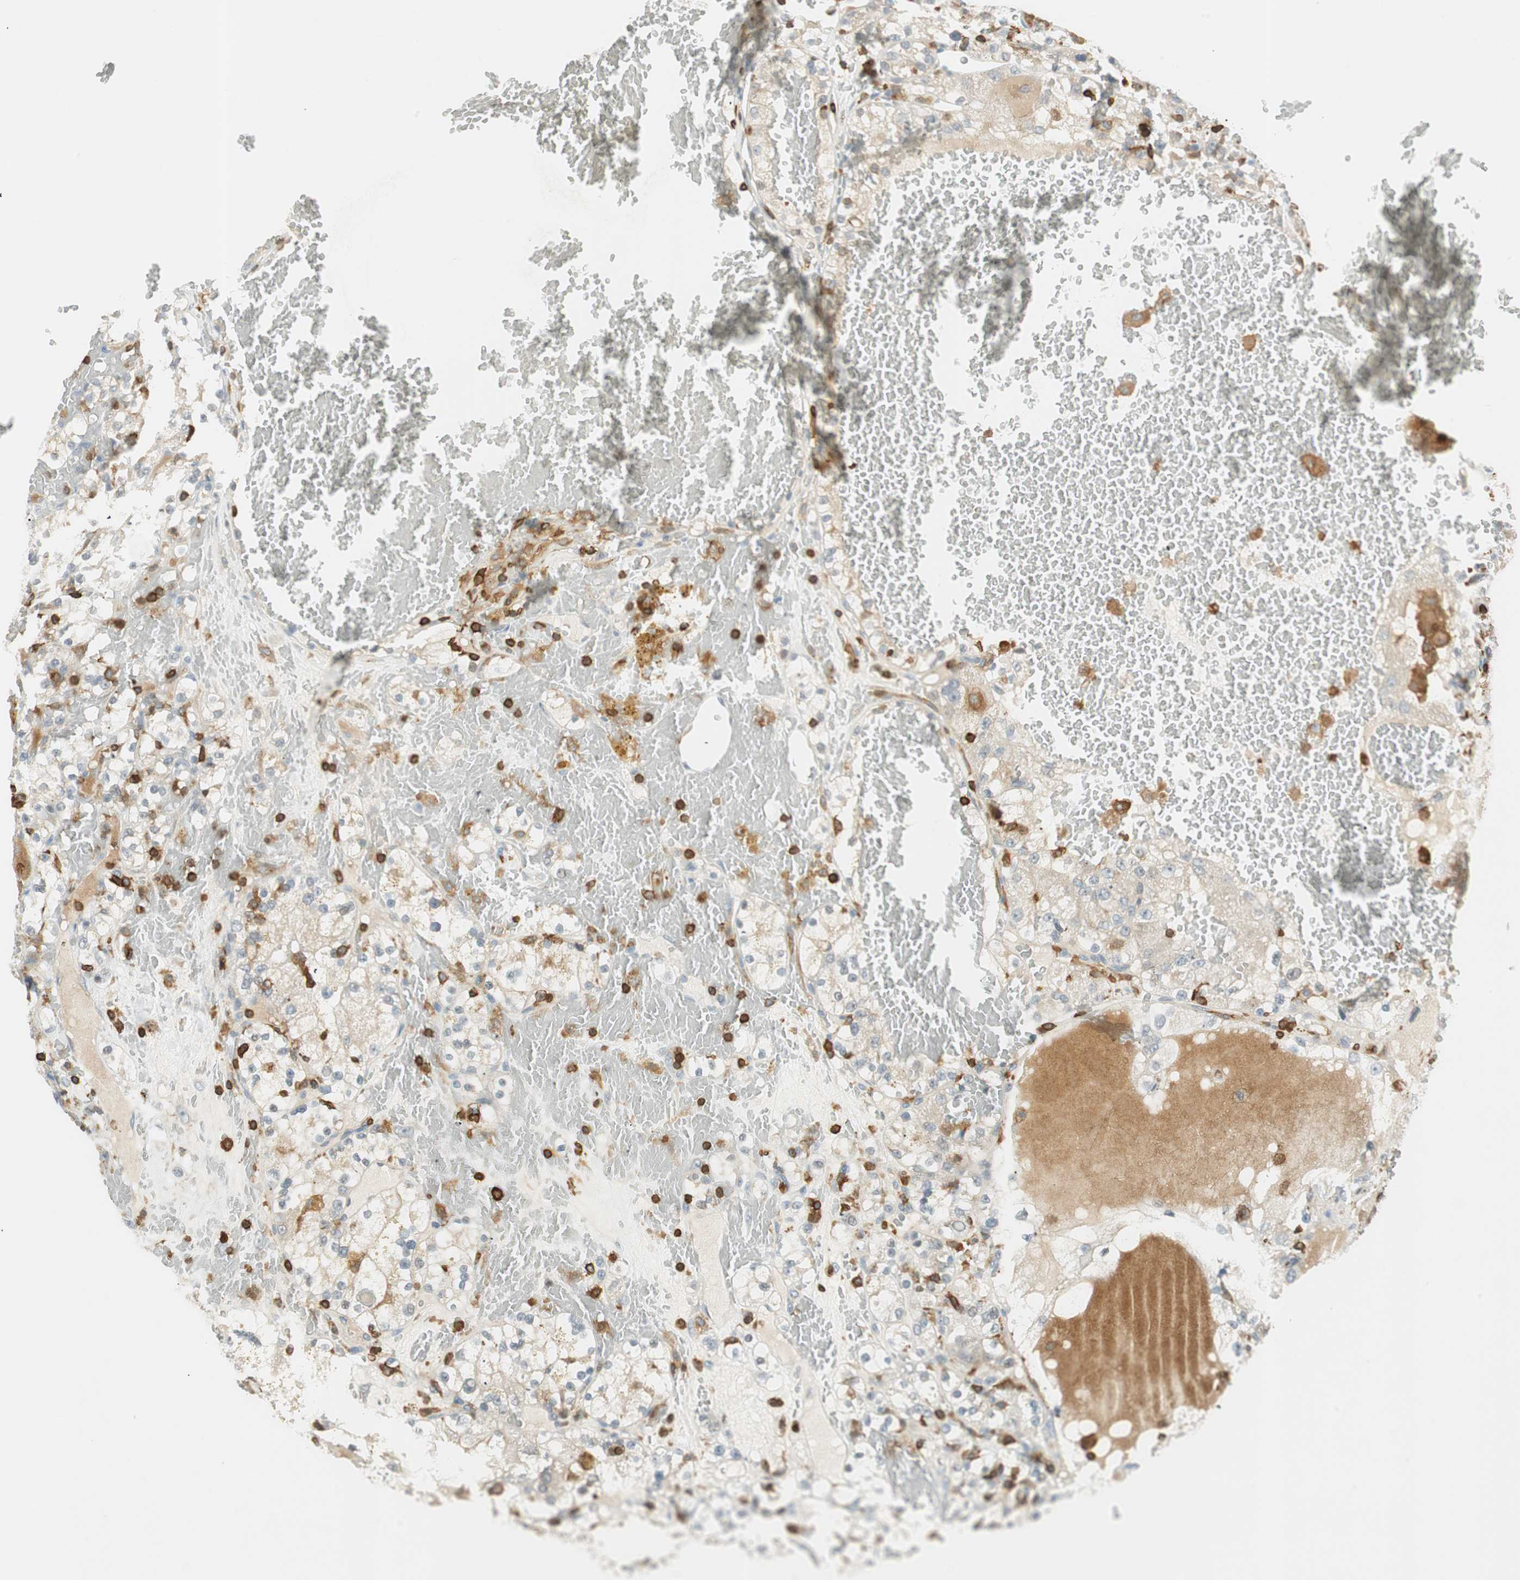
{"staining": {"intensity": "strong", "quantity": "<25%", "location": "cytoplasmic/membranous"}, "tissue": "renal cancer", "cell_type": "Tumor cells", "image_type": "cancer", "snomed": [{"axis": "morphology", "description": "Normal tissue, NOS"}, {"axis": "morphology", "description": "Adenocarcinoma, NOS"}, {"axis": "topography", "description": "Kidney"}], "caption": "Immunohistochemistry (DAB (3,3'-diaminobenzidine)) staining of renal cancer (adenocarcinoma) reveals strong cytoplasmic/membranous protein expression in about <25% of tumor cells. Nuclei are stained in blue.", "gene": "HPGD", "patient": {"sex": "male", "age": 61}}